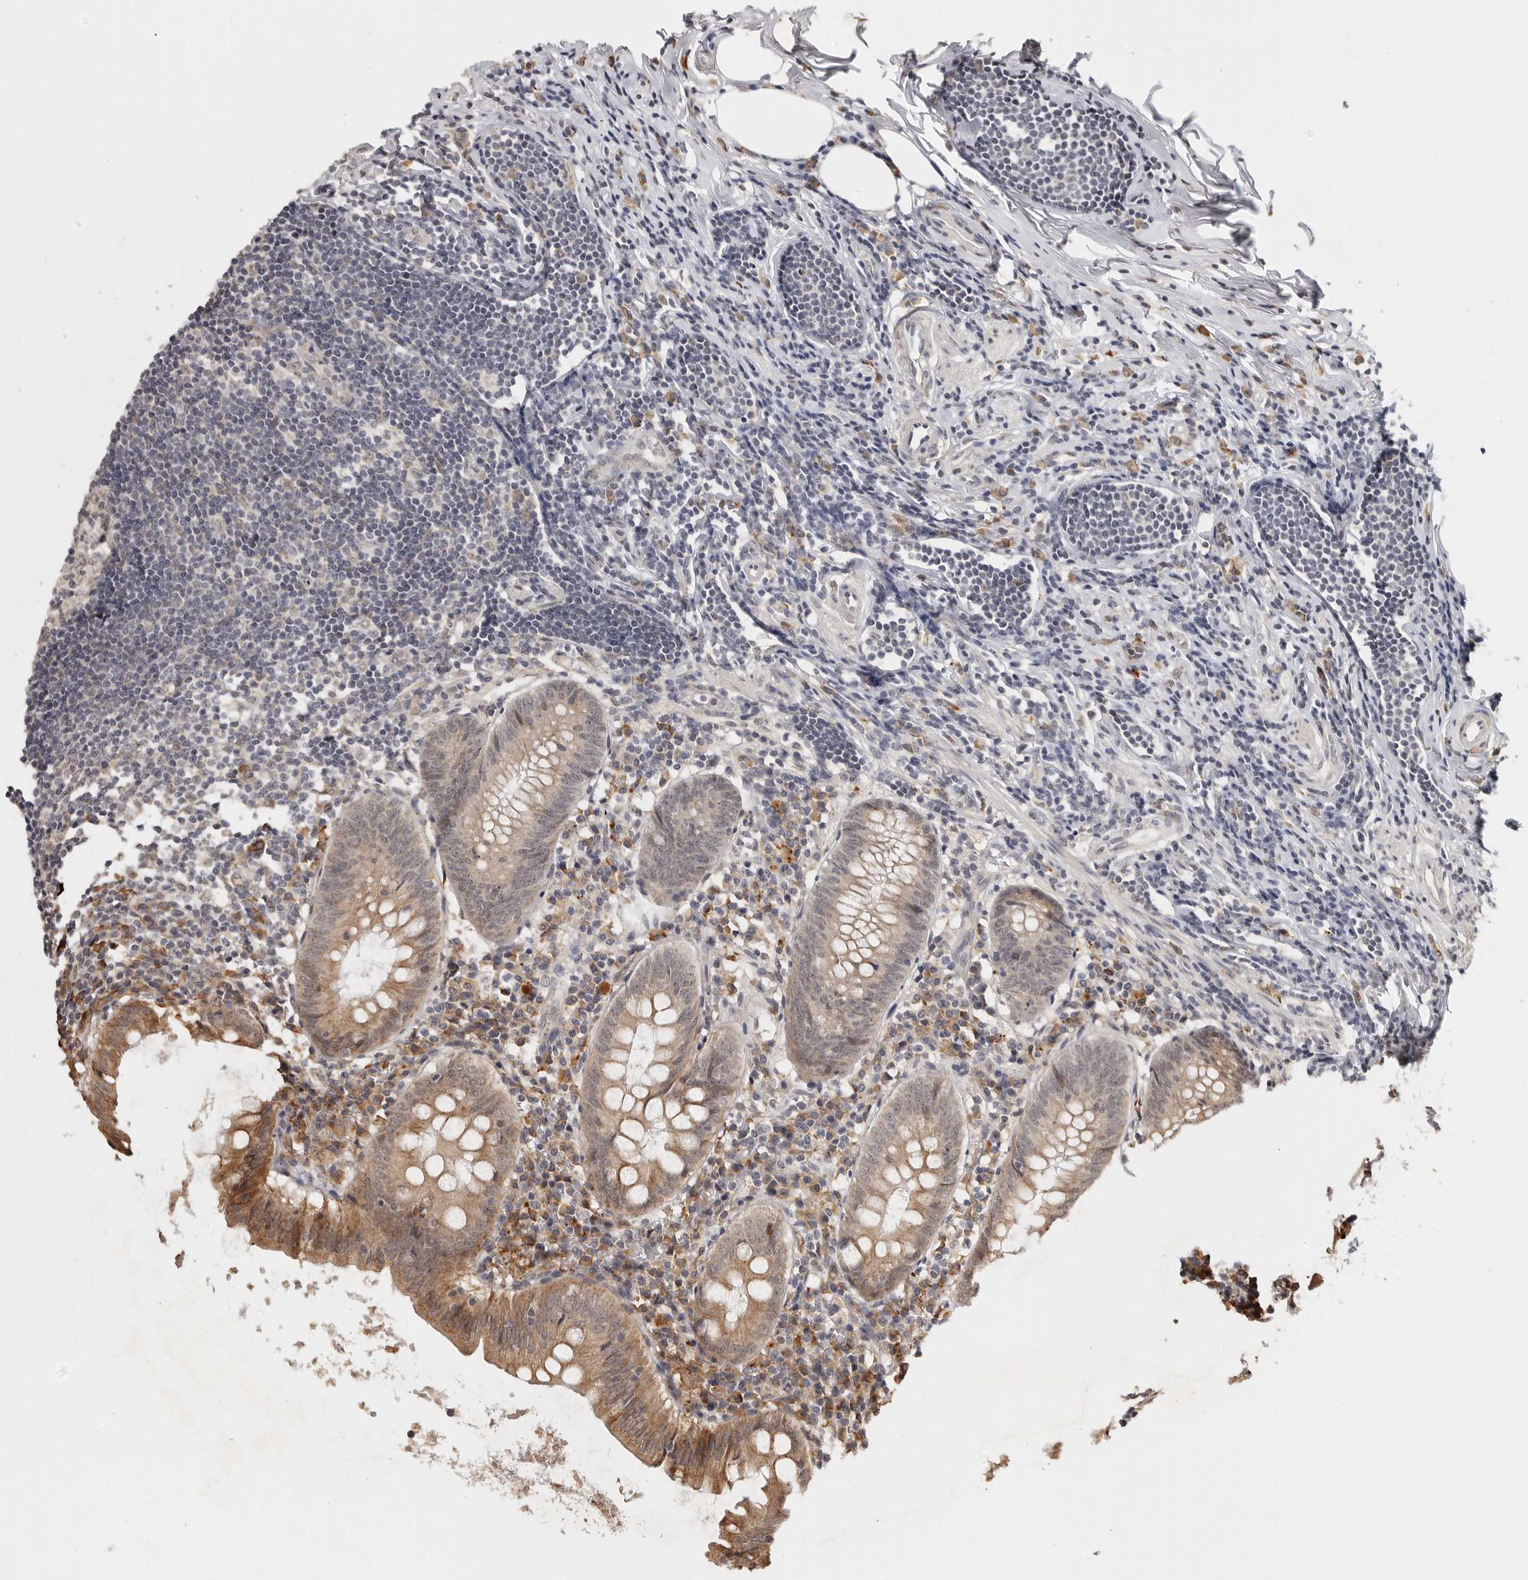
{"staining": {"intensity": "moderate", "quantity": "25%-75%", "location": "cytoplasmic/membranous"}, "tissue": "appendix", "cell_type": "Glandular cells", "image_type": "normal", "snomed": [{"axis": "morphology", "description": "Normal tissue, NOS"}, {"axis": "topography", "description": "Appendix"}], "caption": "The photomicrograph shows immunohistochemical staining of normal appendix. There is moderate cytoplasmic/membranous positivity is seen in about 25%-75% of glandular cells.", "gene": "ZNF83", "patient": {"sex": "female", "age": 54}}